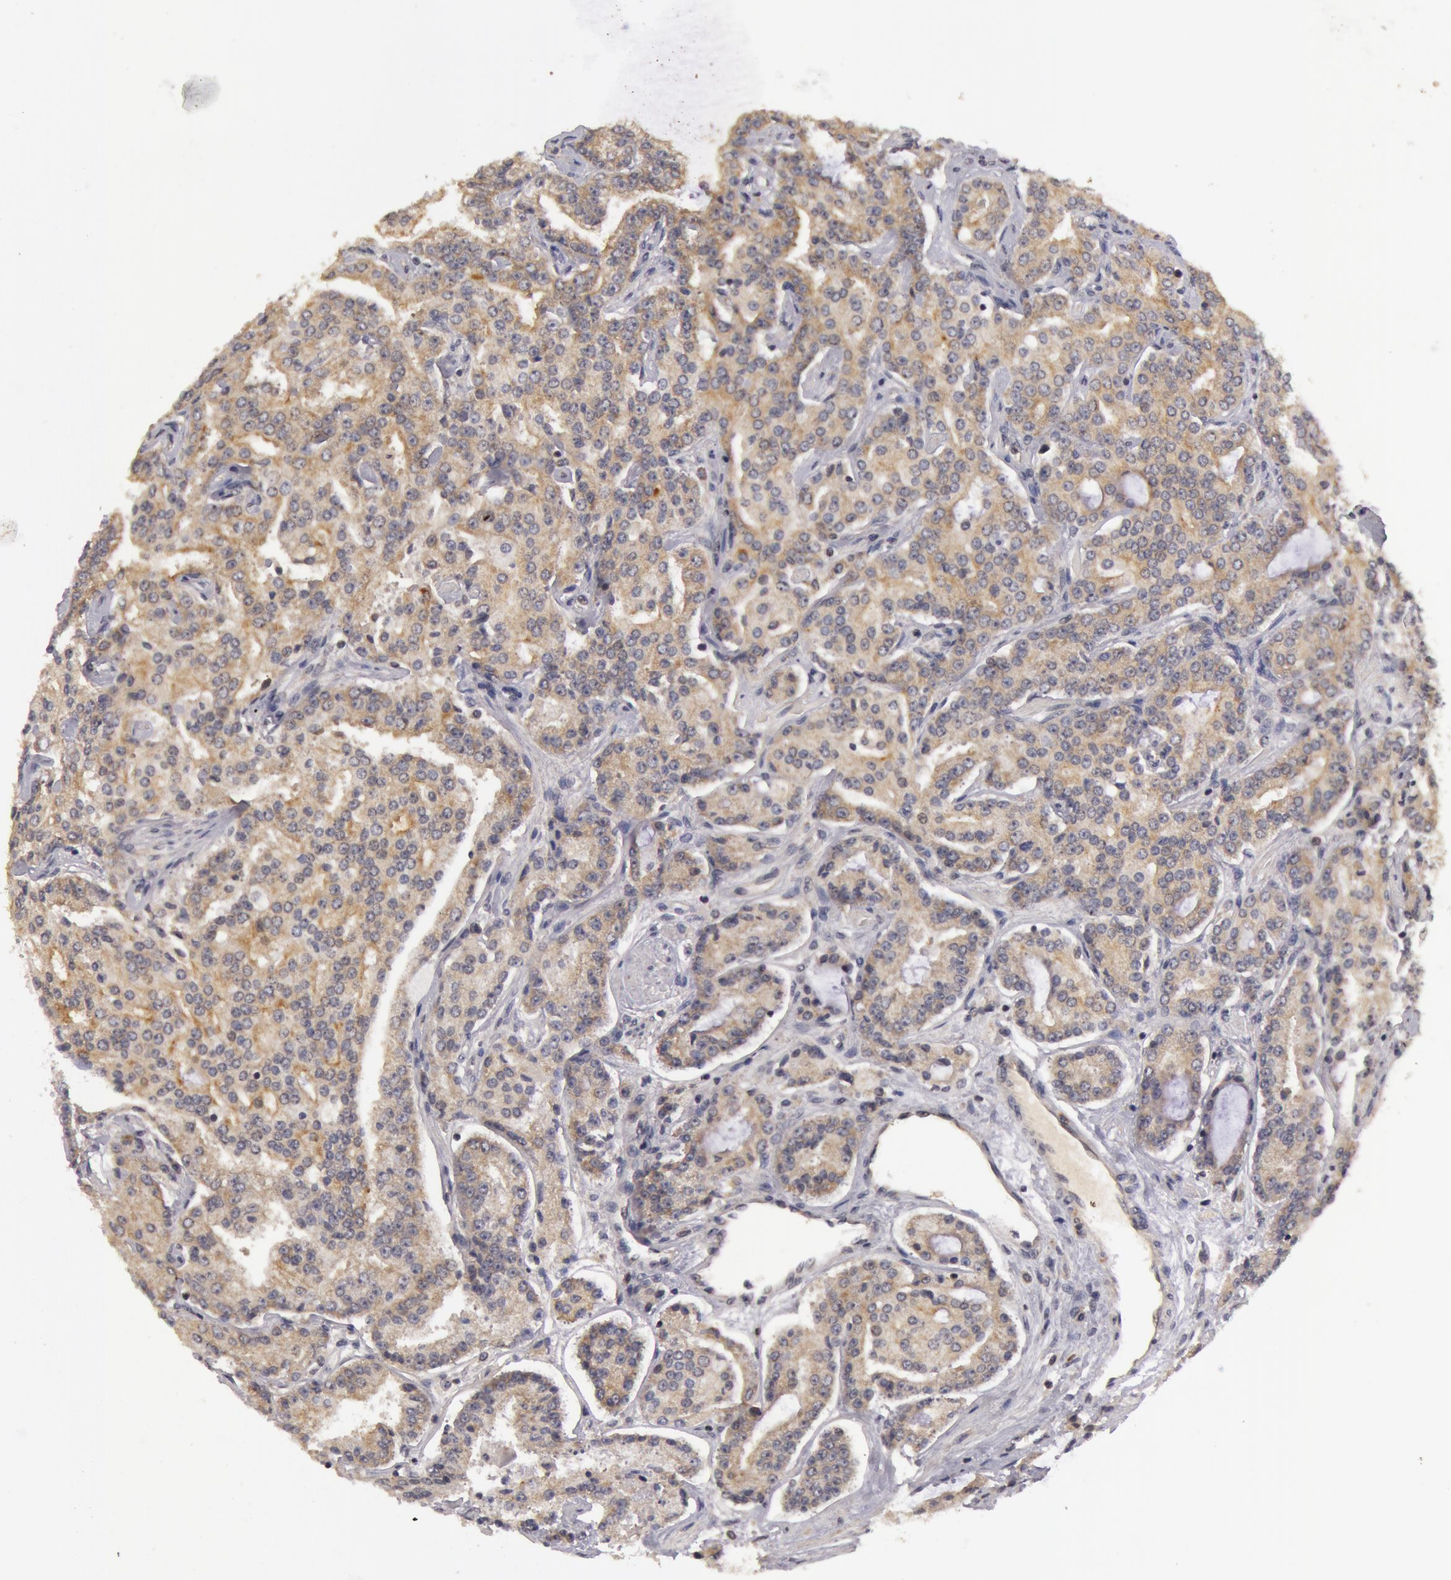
{"staining": {"intensity": "moderate", "quantity": "25%-75%", "location": "cytoplasmic/membranous"}, "tissue": "prostate cancer", "cell_type": "Tumor cells", "image_type": "cancer", "snomed": [{"axis": "morphology", "description": "Adenocarcinoma, Medium grade"}, {"axis": "topography", "description": "Prostate"}], "caption": "Immunohistochemical staining of prostate cancer (medium-grade adenocarcinoma) exhibits medium levels of moderate cytoplasmic/membranous positivity in approximately 25%-75% of tumor cells. The staining is performed using DAB (3,3'-diaminobenzidine) brown chromogen to label protein expression. The nuclei are counter-stained blue using hematoxylin.", "gene": "SYTL4", "patient": {"sex": "male", "age": 72}}